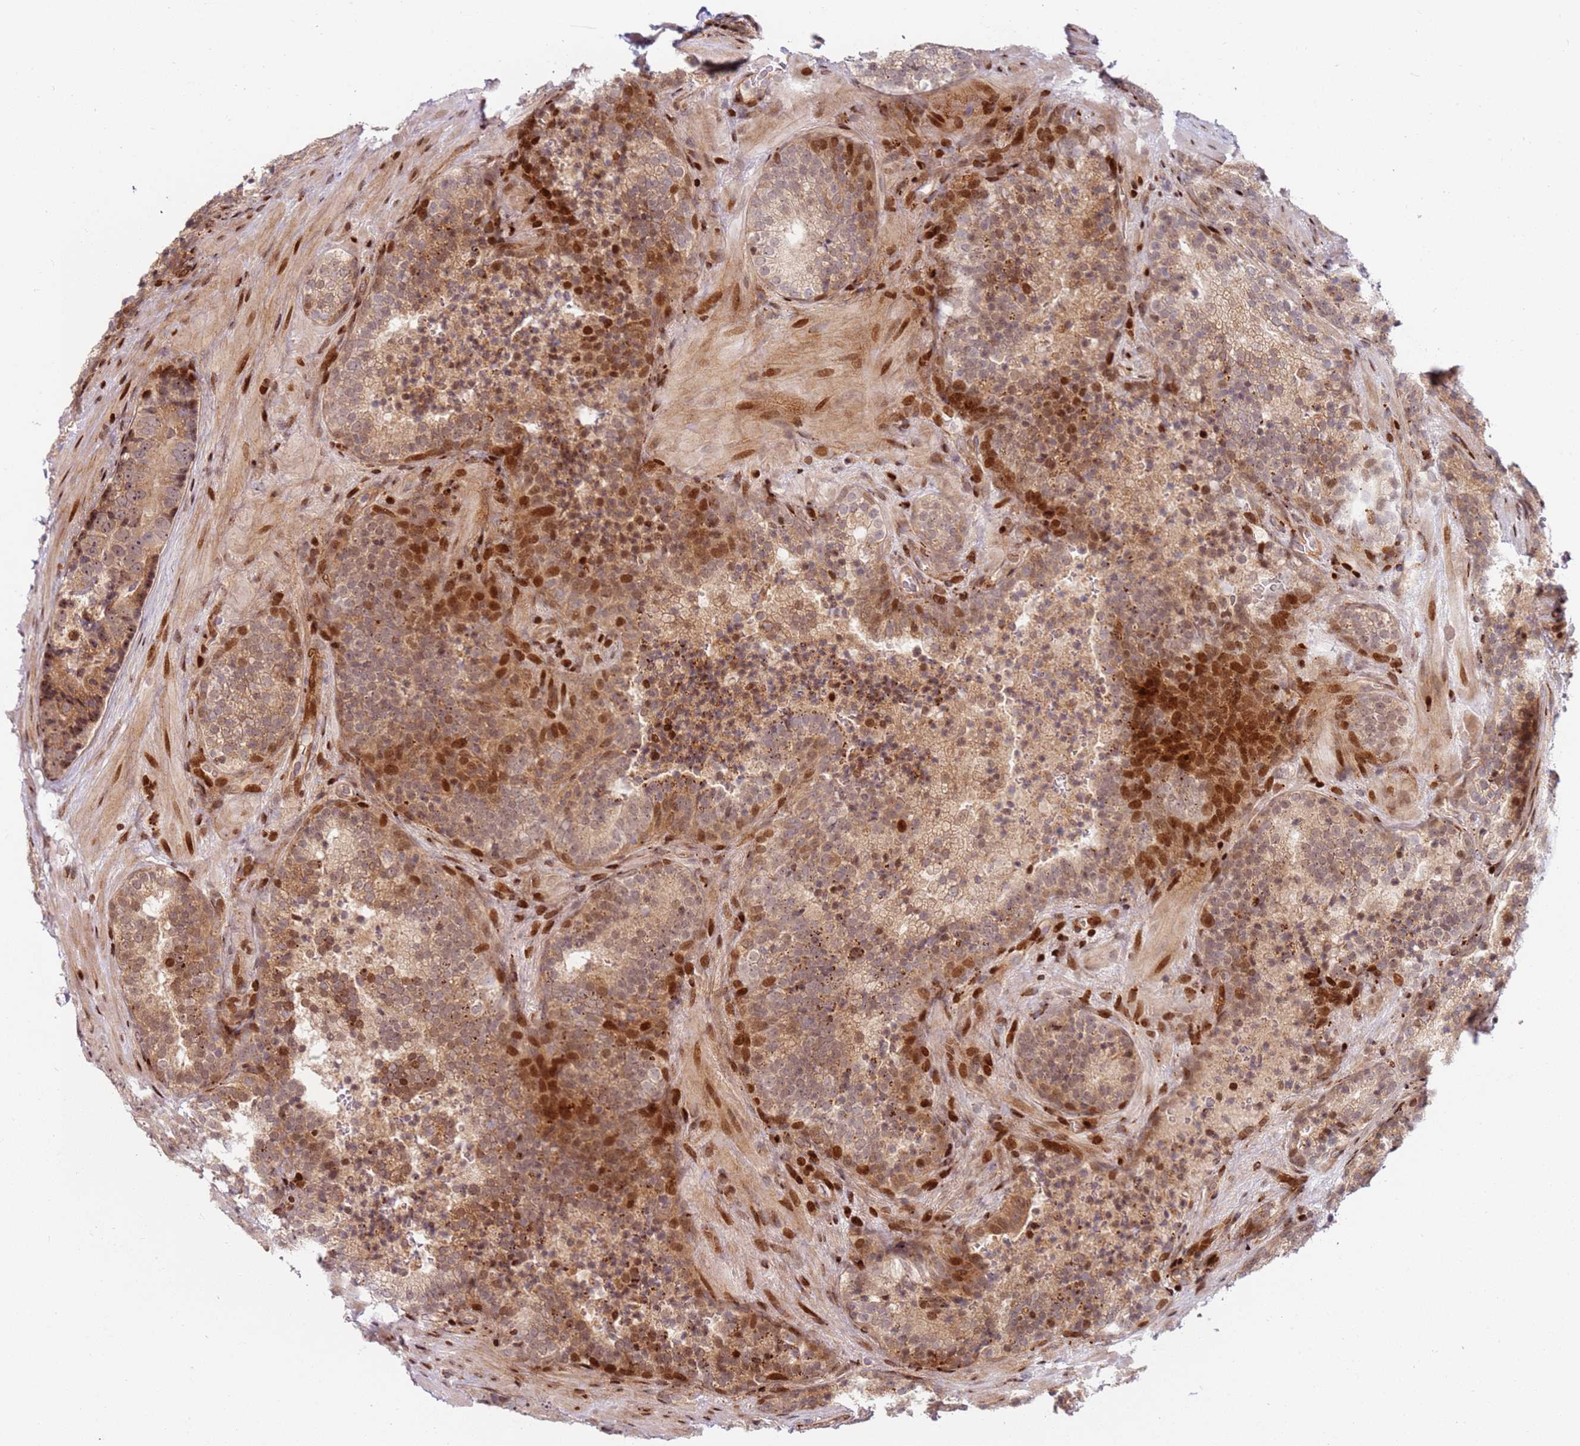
{"staining": {"intensity": "moderate", "quantity": "25%-75%", "location": "cytoplasmic/membranous,nuclear"}, "tissue": "prostate cancer", "cell_type": "Tumor cells", "image_type": "cancer", "snomed": [{"axis": "morphology", "description": "Adenocarcinoma, High grade"}, {"axis": "topography", "description": "Prostate"}], "caption": "Human prostate high-grade adenocarcinoma stained for a protein (brown) demonstrates moderate cytoplasmic/membranous and nuclear positive expression in about 25%-75% of tumor cells.", "gene": "TMEM233", "patient": {"sex": "male", "age": 56}}